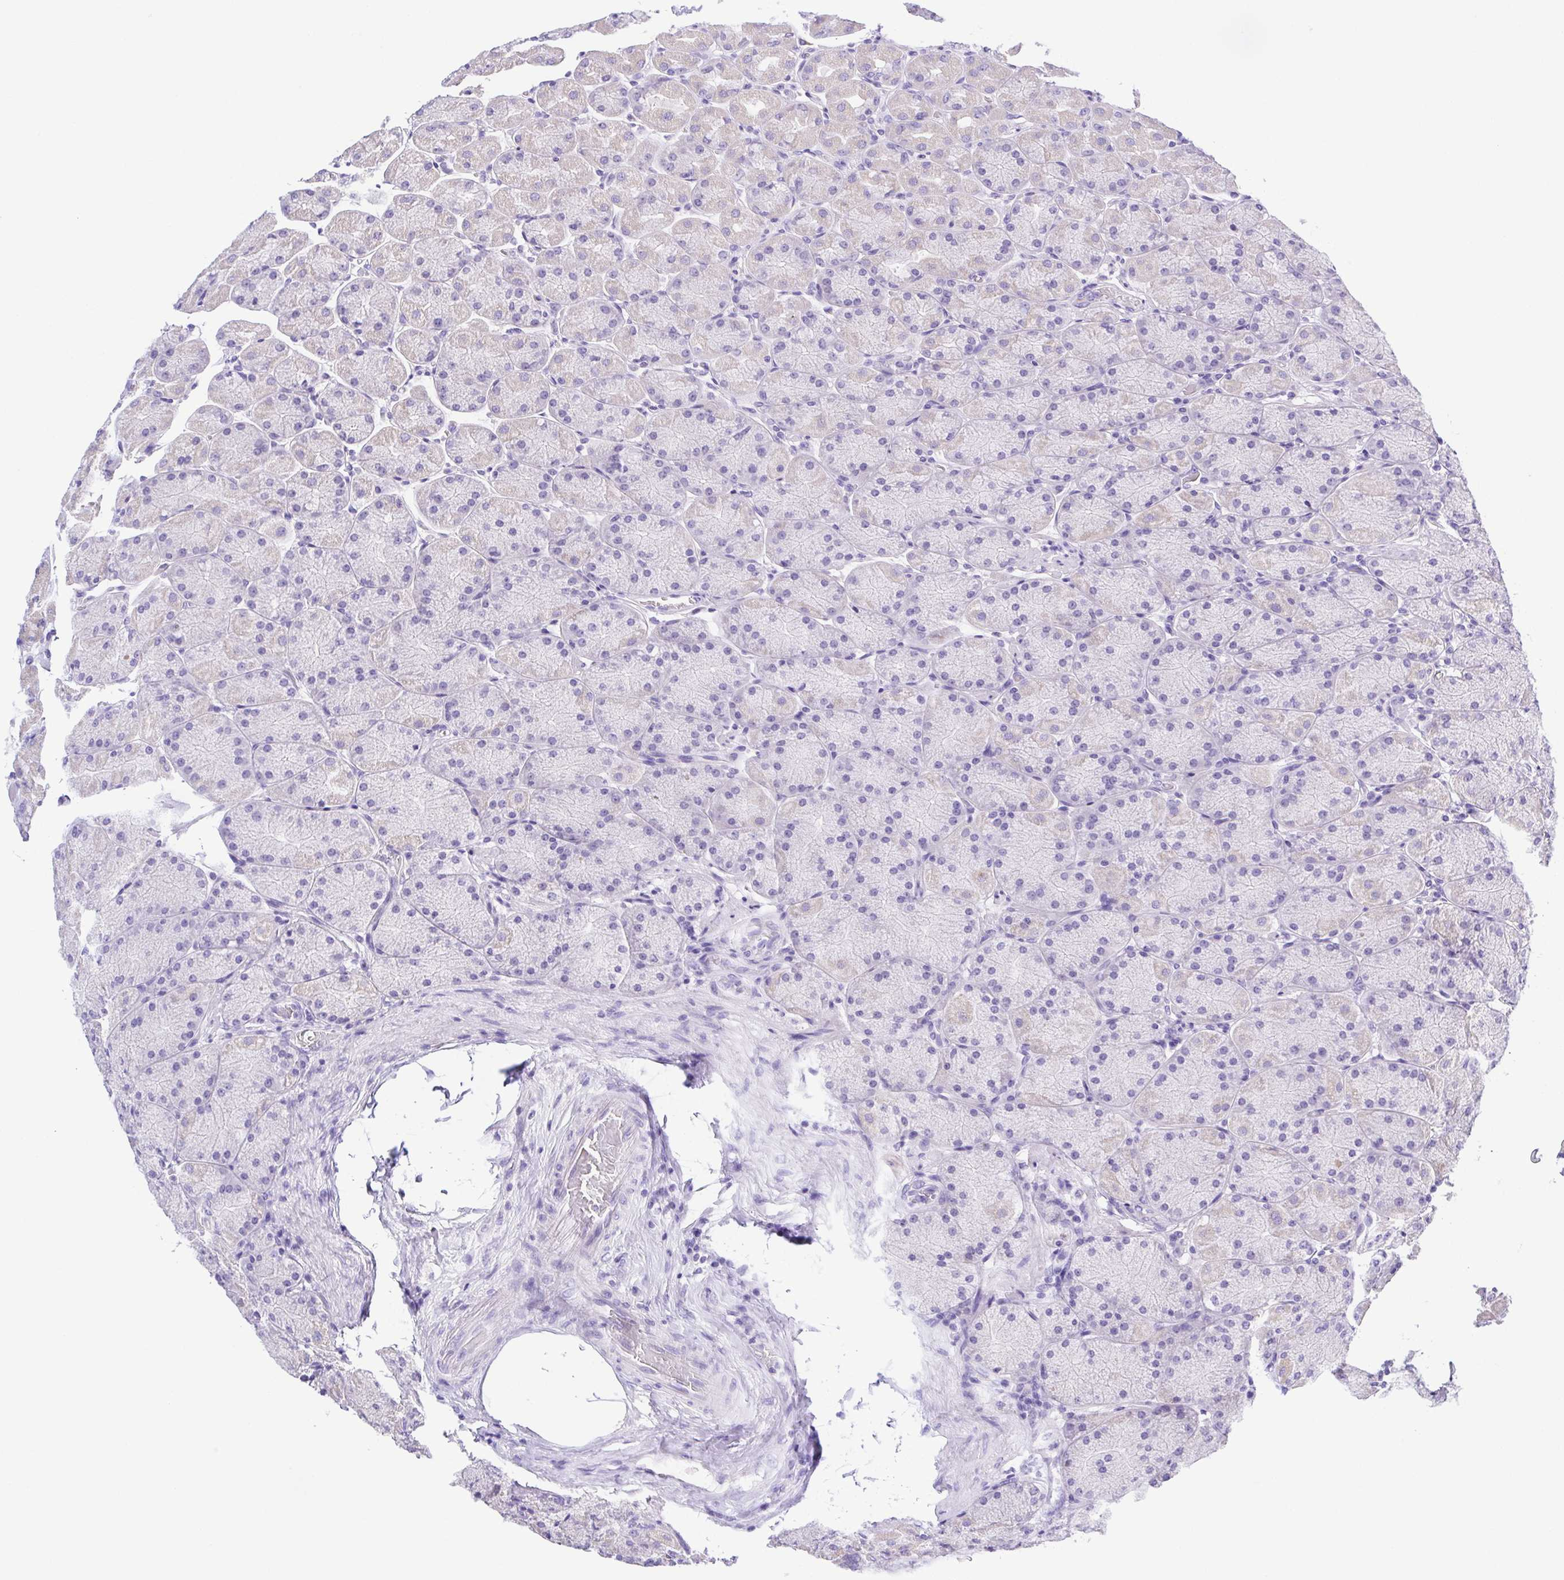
{"staining": {"intensity": "negative", "quantity": "none", "location": "none"}, "tissue": "stomach", "cell_type": "Glandular cells", "image_type": "normal", "snomed": [{"axis": "morphology", "description": "Normal tissue, NOS"}, {"axis": "topography", "description": "Stomach, upper"}], "caption": "IHC of unremarkable stomach shows no staining in glandular cells. The staining was performed using DAB to visualize the protein expression in brown, while the nuclei were stained in blue with hematoxylin (Magnification: 20x).", "gene": "CD72", "patient": {"sex": "female", "age": 56}}